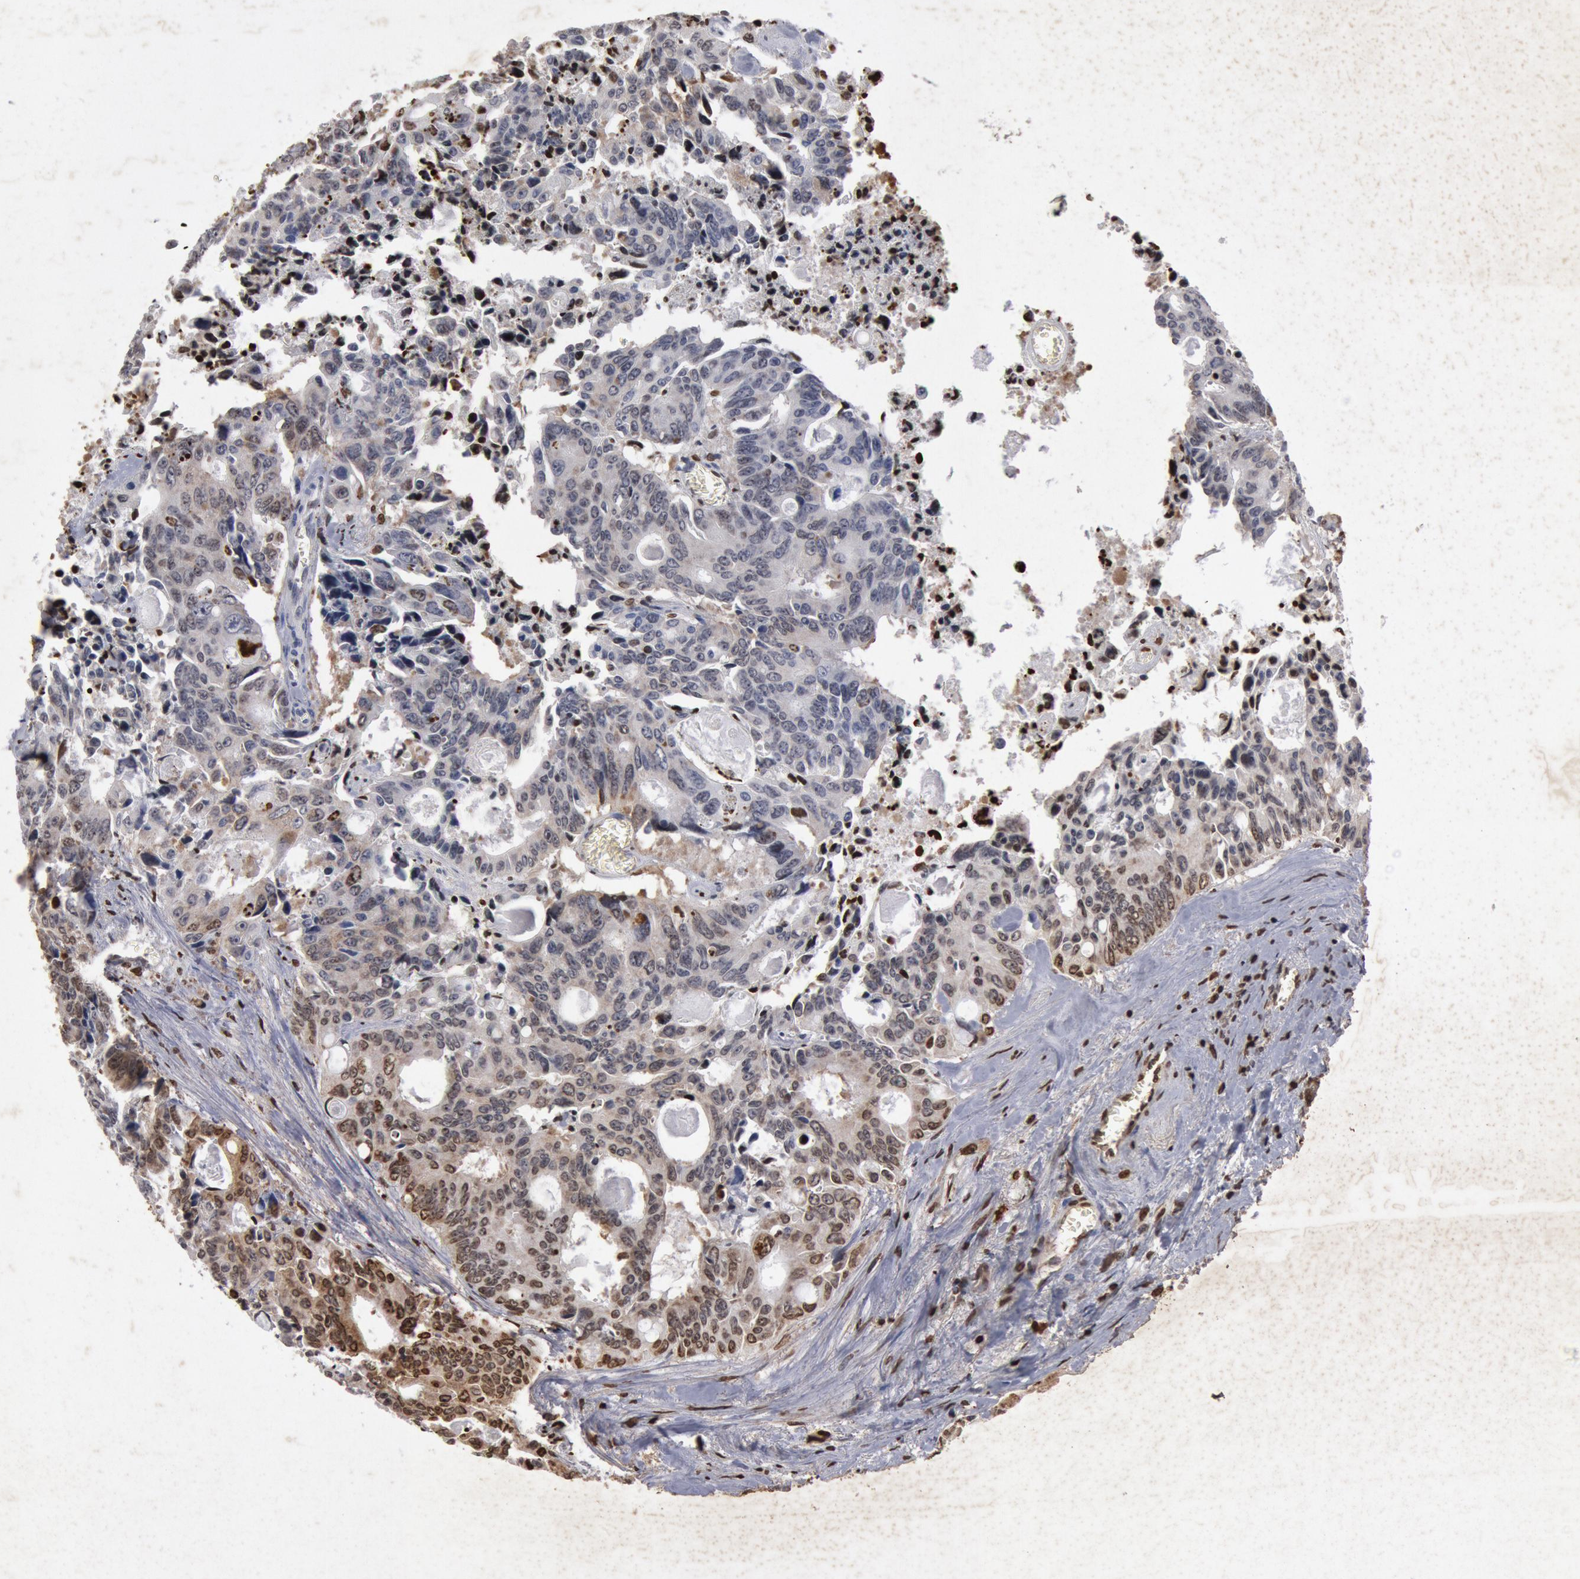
{"staining": {"intensity": "weak", "quantity": "<25%", "location": "cytoplasmic/membranous,nuclear"}, "tissue": "colorectal cancer", "cell_type": "Tumor cells", "image_type": "cancer", "snomed": [{"axis": "morphology", "description": "Adenocarcinoma, NOS"}, {"axis": "topography", "description": "Rectum"}], "caption": "The IHC micrograph has no significant positivity in tumor cells of adenocarcinoma (colorectal) tissue.", "gene": "FOXA2", "patient": {"sex": "male", "age": 76}}